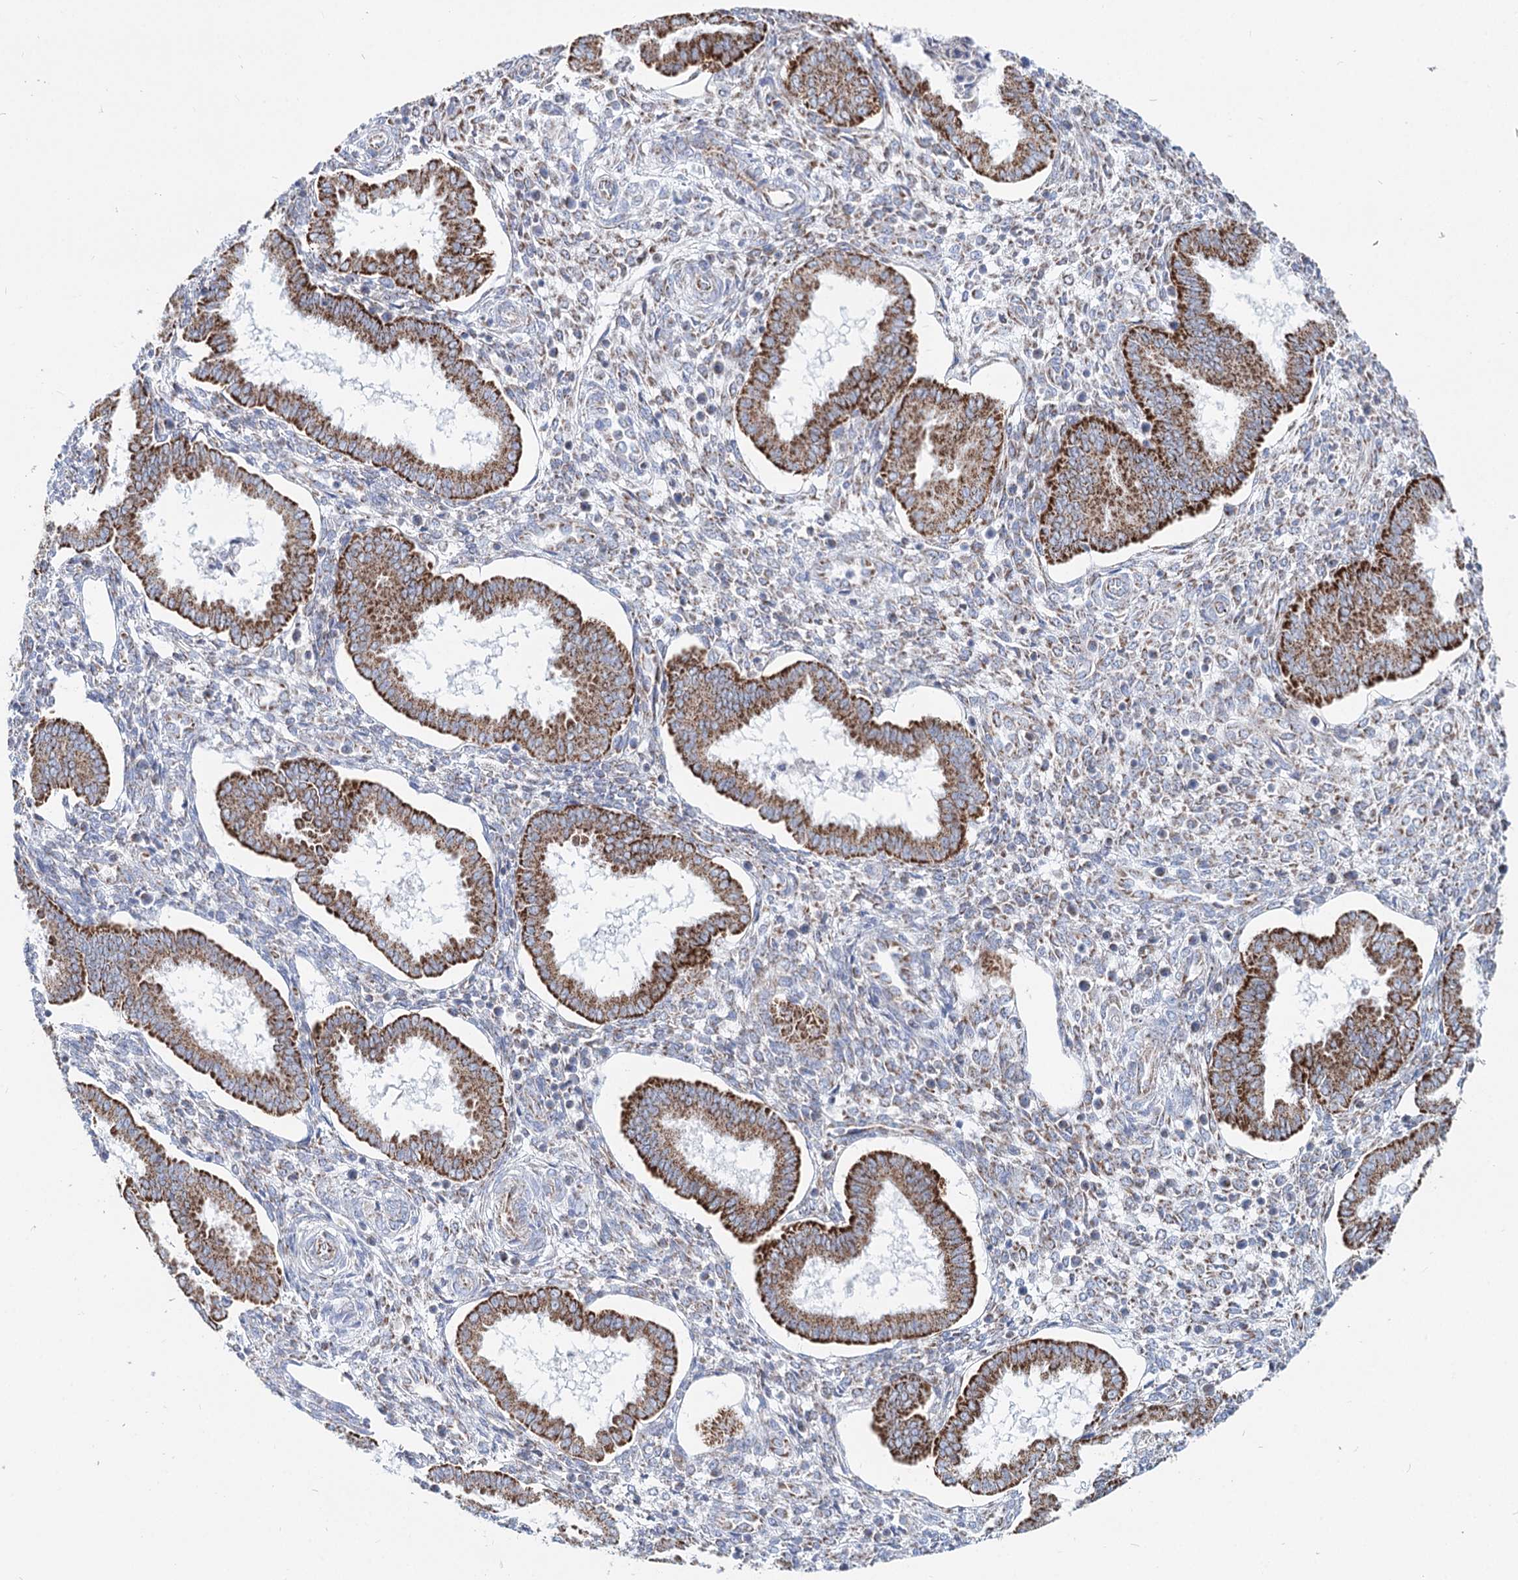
{"staining": {"intensity": "negative", "quantity": "none", "location": "none"}, "tissue": "endometrium", "cell_type": "Cells in endometrial stroma", "image_type": "normal", "snomed": [{"axis": "morphology", "description": "Normal tissue, NOS"}, {"axis": "topography", "description": "Endometrium"}], "caption": "Immunohistochemistry (IHC) of benign endometrium displays no staining in cells in endometrial stroma. The staining was performed using DAB to visualize the protein expression in brown, while the nuclei were stained in blue with hematoxylin (Magnification: 20x).", "gene": "MCCC2", "patient": {"sex": "female", "age": 24}}